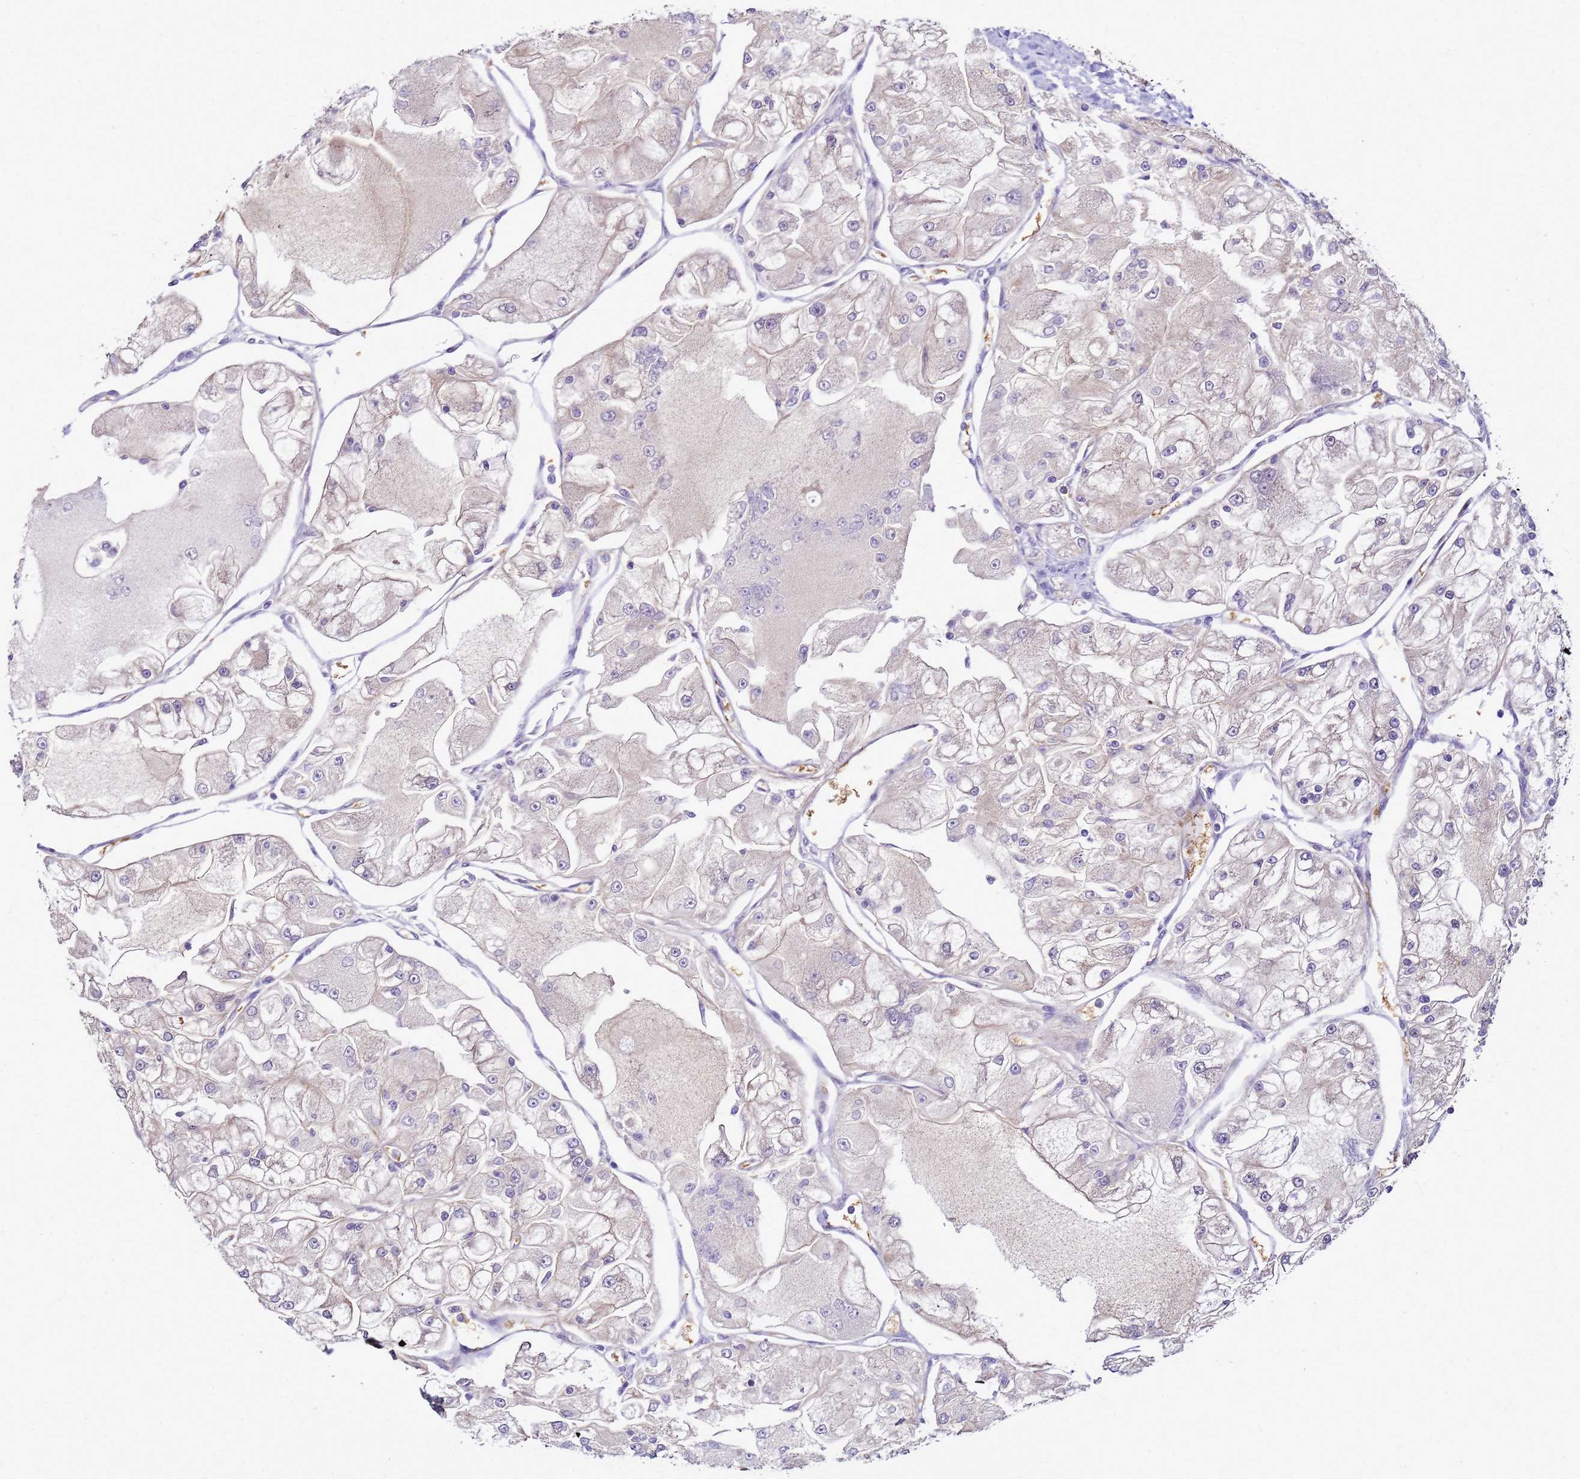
{"staining": {"intensity": "negative", "quantity": "none", "location": "none"}, "tissue": "renal cancer", "cell_type": "Tumor cells", "image_type": "cancer", "snomed": [{"axis": "morphology", "description": "Adenocarcinoma, NOS"}, {"axis": "topography", "description": "Kidney"}], "caption": "The immunohistochemistry (IHC) image has no significant expression in tumor cells of renal cancer (adenocarcinoma) tissue.", "gene": "DDI2", "patient": {"sex": "female", "age": 72}}